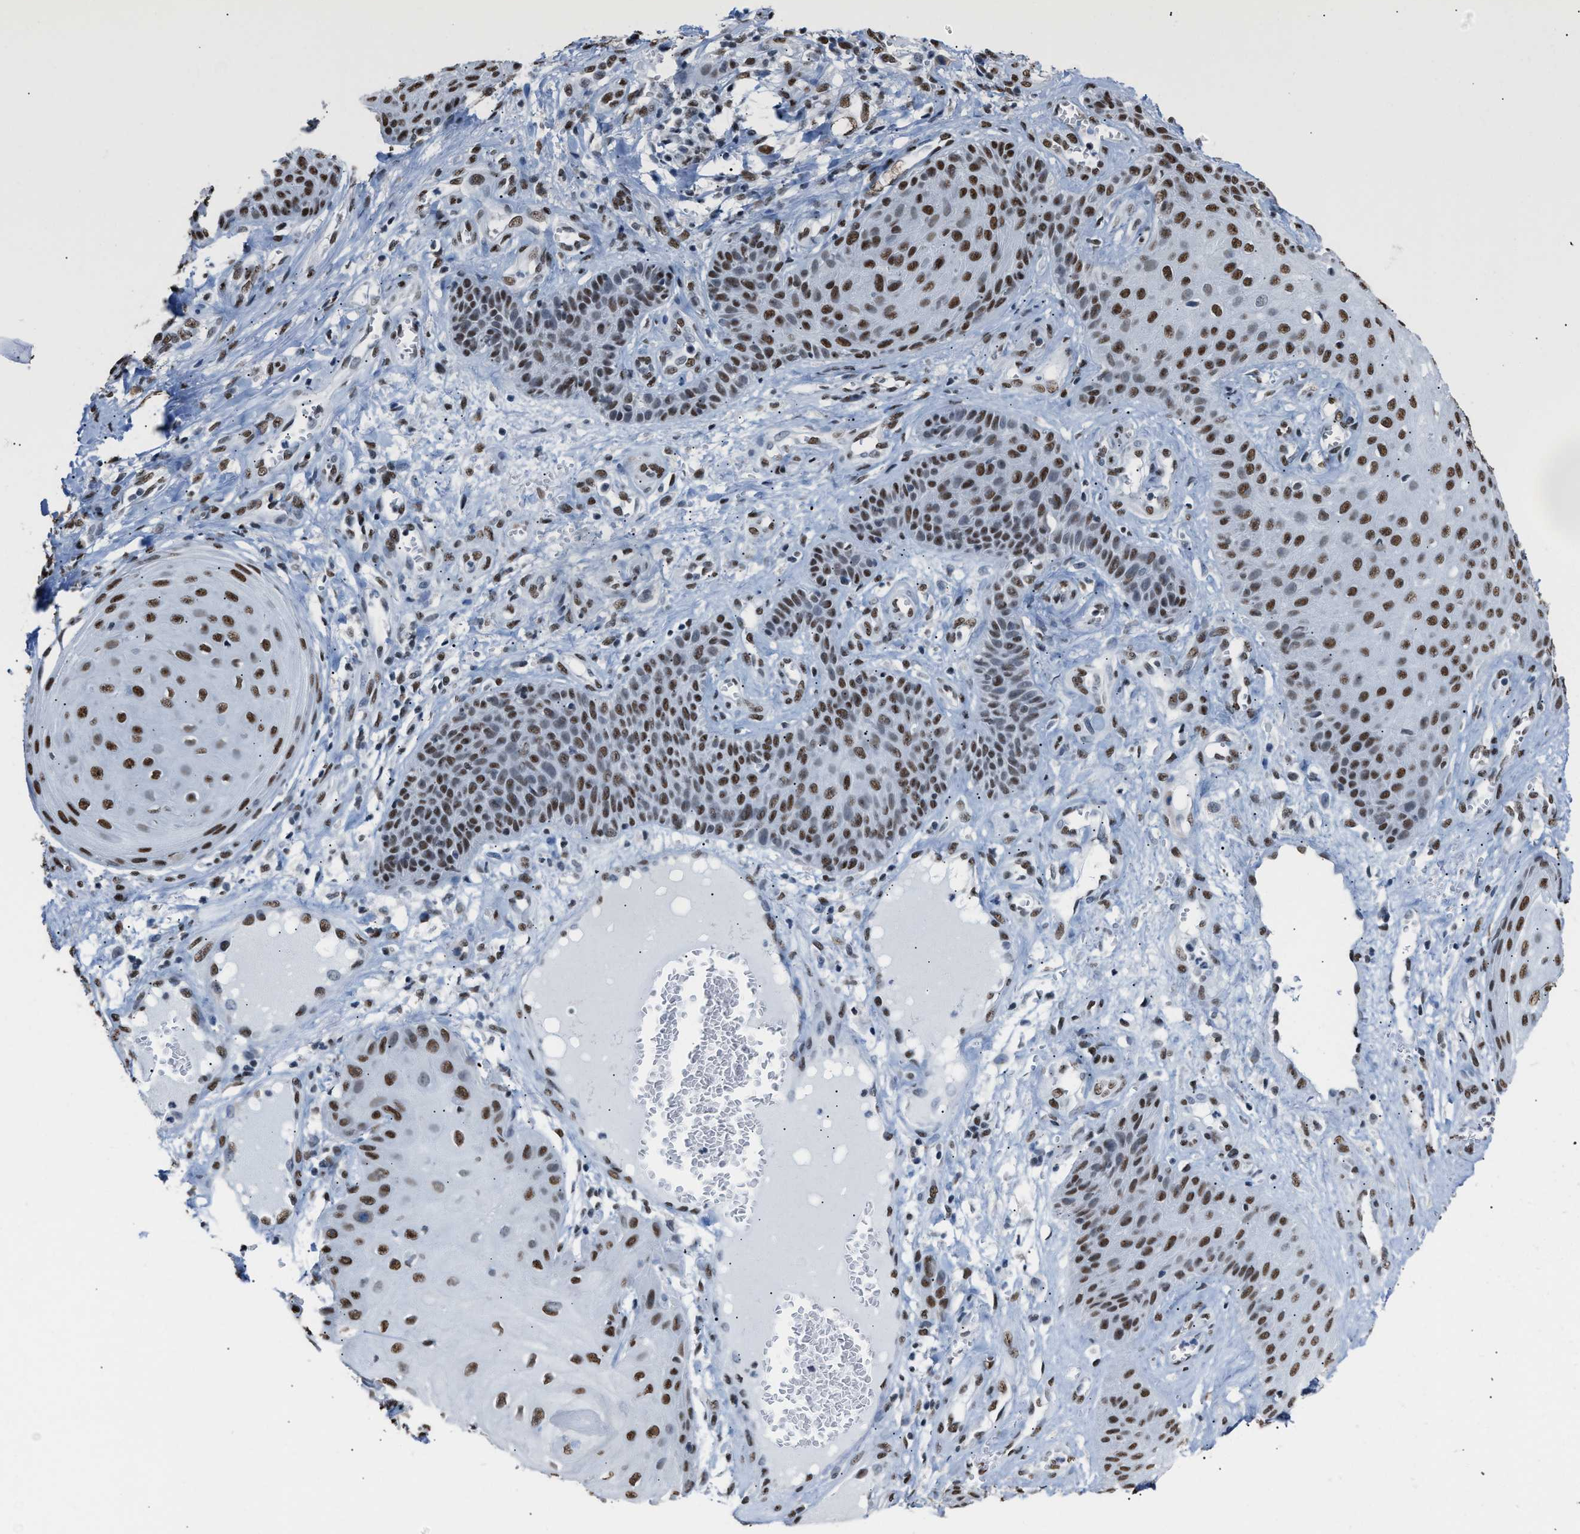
{"staining": {"intensity": "strong", "quantity": ">75%", "location": "nuclear"}, "tissue": "skin cancer", "cell_type": "Tumor cells", "image_type": "cancer", "snomed": [{"axis": "morphology", "description": "Squamous cell carcinoma, NOS"}, {"axis": "topography", "description": "Skin"}], "caption": "Immunohistochemistry image of neoplastic tissue: skin cancer (squamous cell carcinoma) stained using immunohistochemistry (IHC) demonstrates high levels of strong protein expression localized specifically in the nuclear of tumor cells, appearing as a nuclear brown color.", "gene": "CCAR2", "patient": {"sex": "male", "age": 74}}